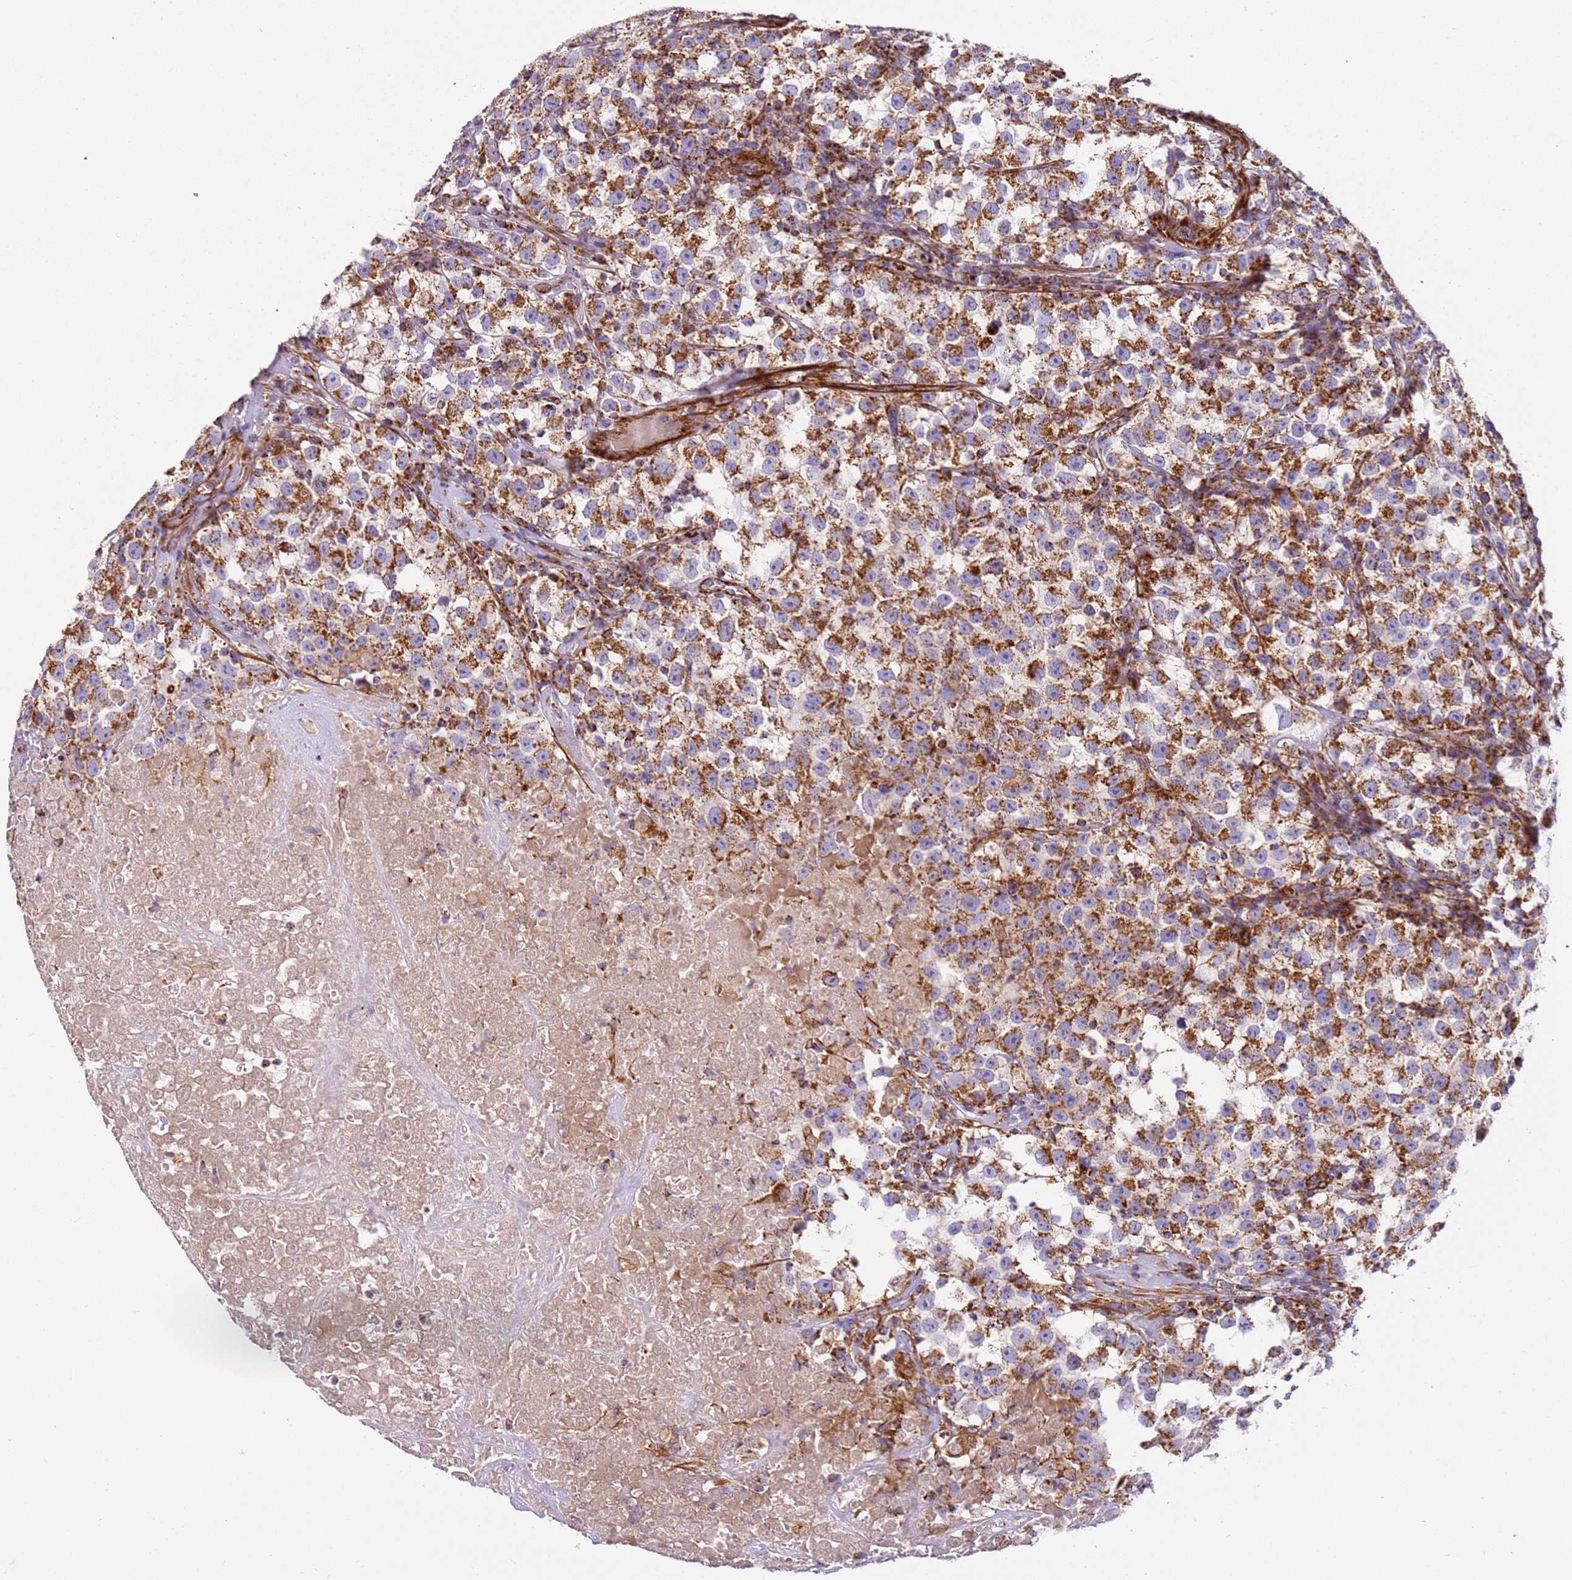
{"staining": {"intensity": "strong", "quantity": ">75%", "location": "cytoplasmic/membranous"}, "tissue": "testis cancer", "cell_type": "Tumor cells", "image_type": "cancer", "snomed": [{"axis": "morphology", "description": "Seminoma, NOS"}, {"axis": "topography", "description": "Testis"}], "caption": "Testis cancer (seminoma) tissue demonstrates strong cytoplasmic/membranous staining in approximately >75% of tumor cells, visualized by immunohistochemistry.", "gene": "MRPL20", "patient": {"sex": "male", "age": 22}}